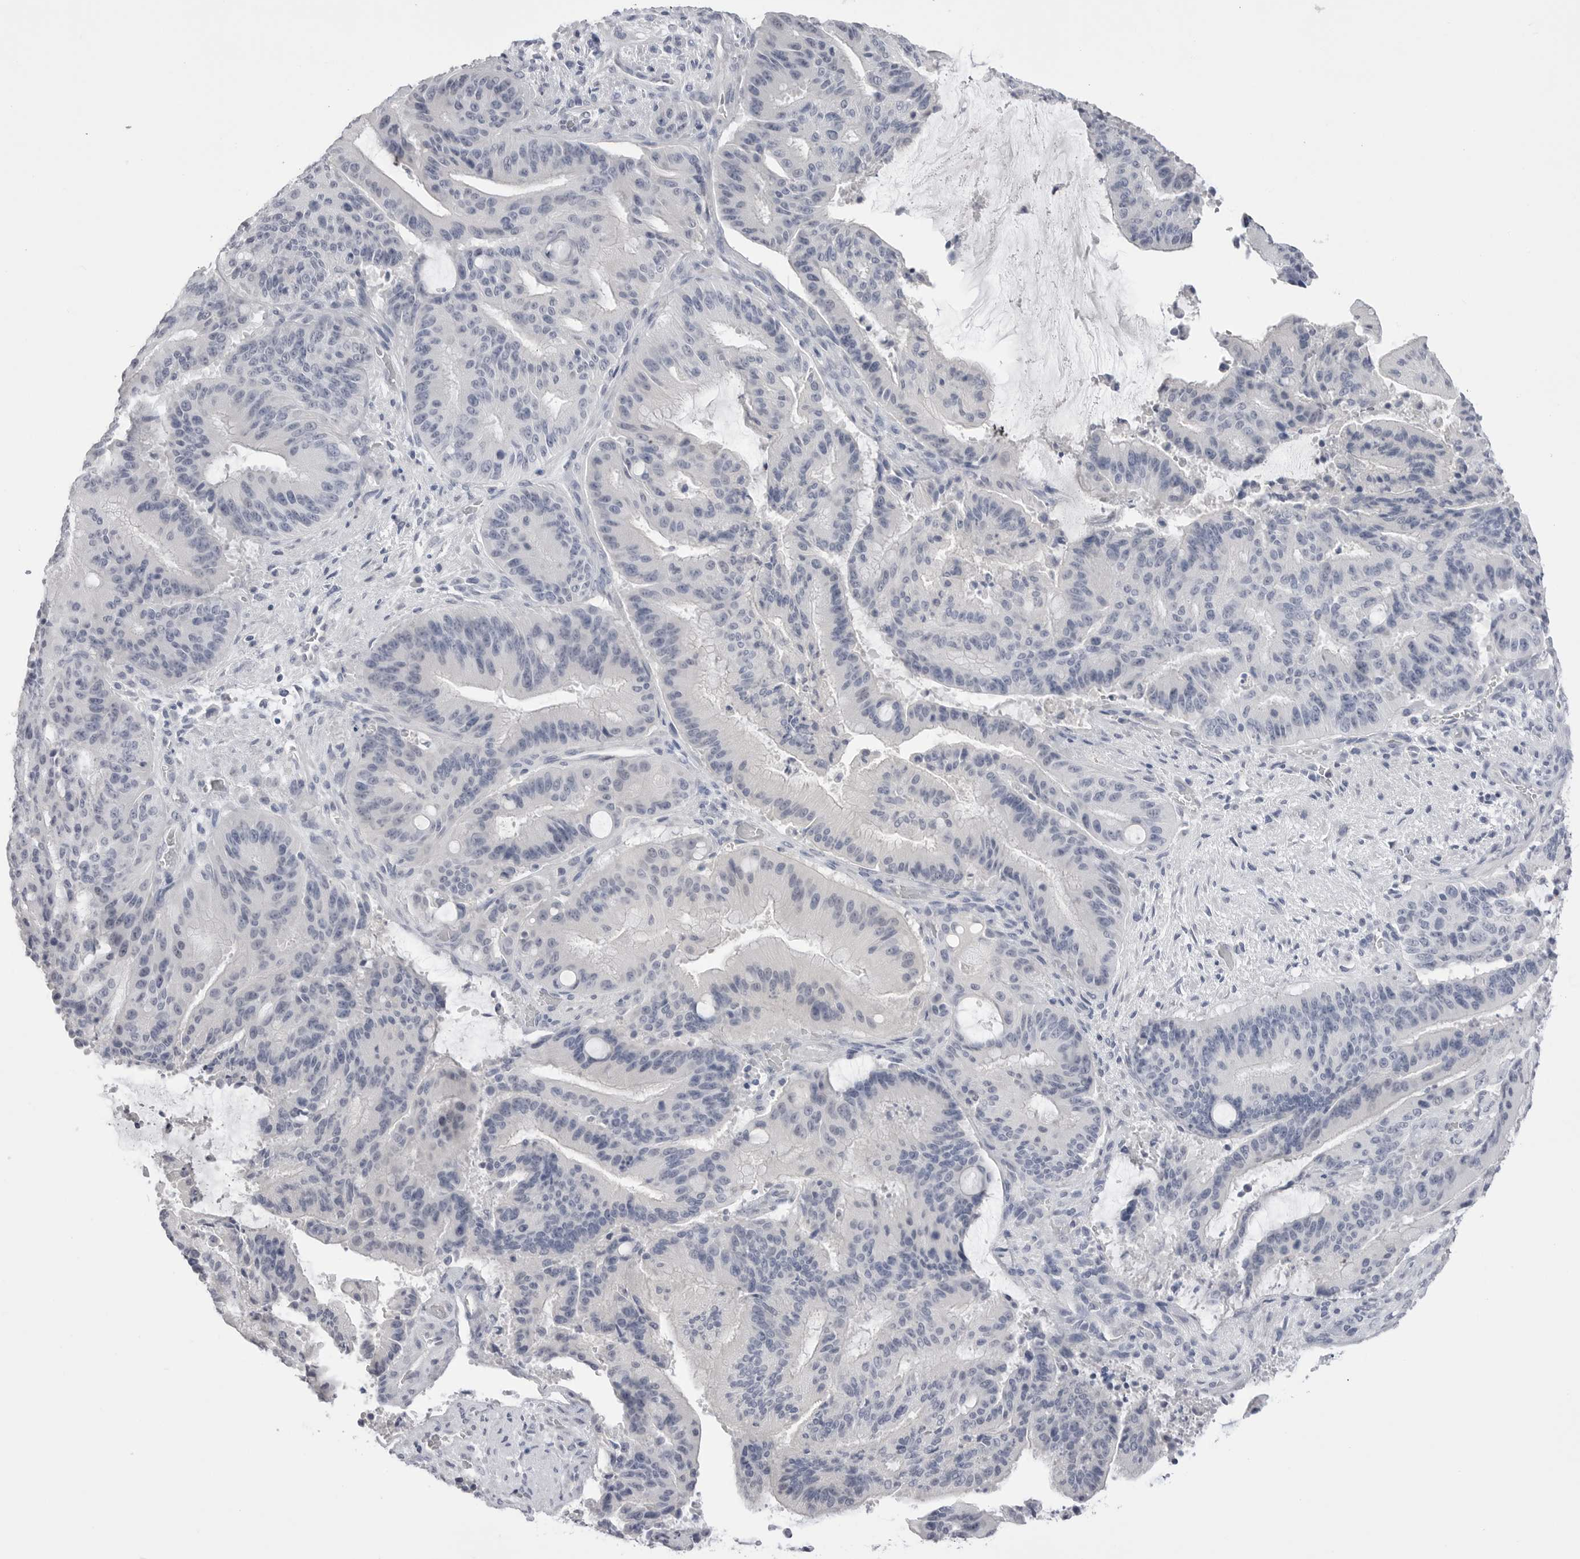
{"staining": {"intensity": "negative", "quantity": "none", "location": "none"}, "tissue": "liver cancer", "cell_type": "Tumor cells", "image_type": "cancer", "snomed": [{"axis": "morphology", "description": "Normal tissue, NOS"}, {"axis": "morphology", "description": "Cholangiocarcinoma"}, {"axis": "topography", "description": "Liver"}, {"axis": "topography", "description": "Peripheral nerve tissue"}], "caption": "The immunohistochemistry photomicrograph has no significant staining in tumor cells of liver cancer tissue.", "gene": "CPB1", "patient": {"sex": "female", "age": 73}}